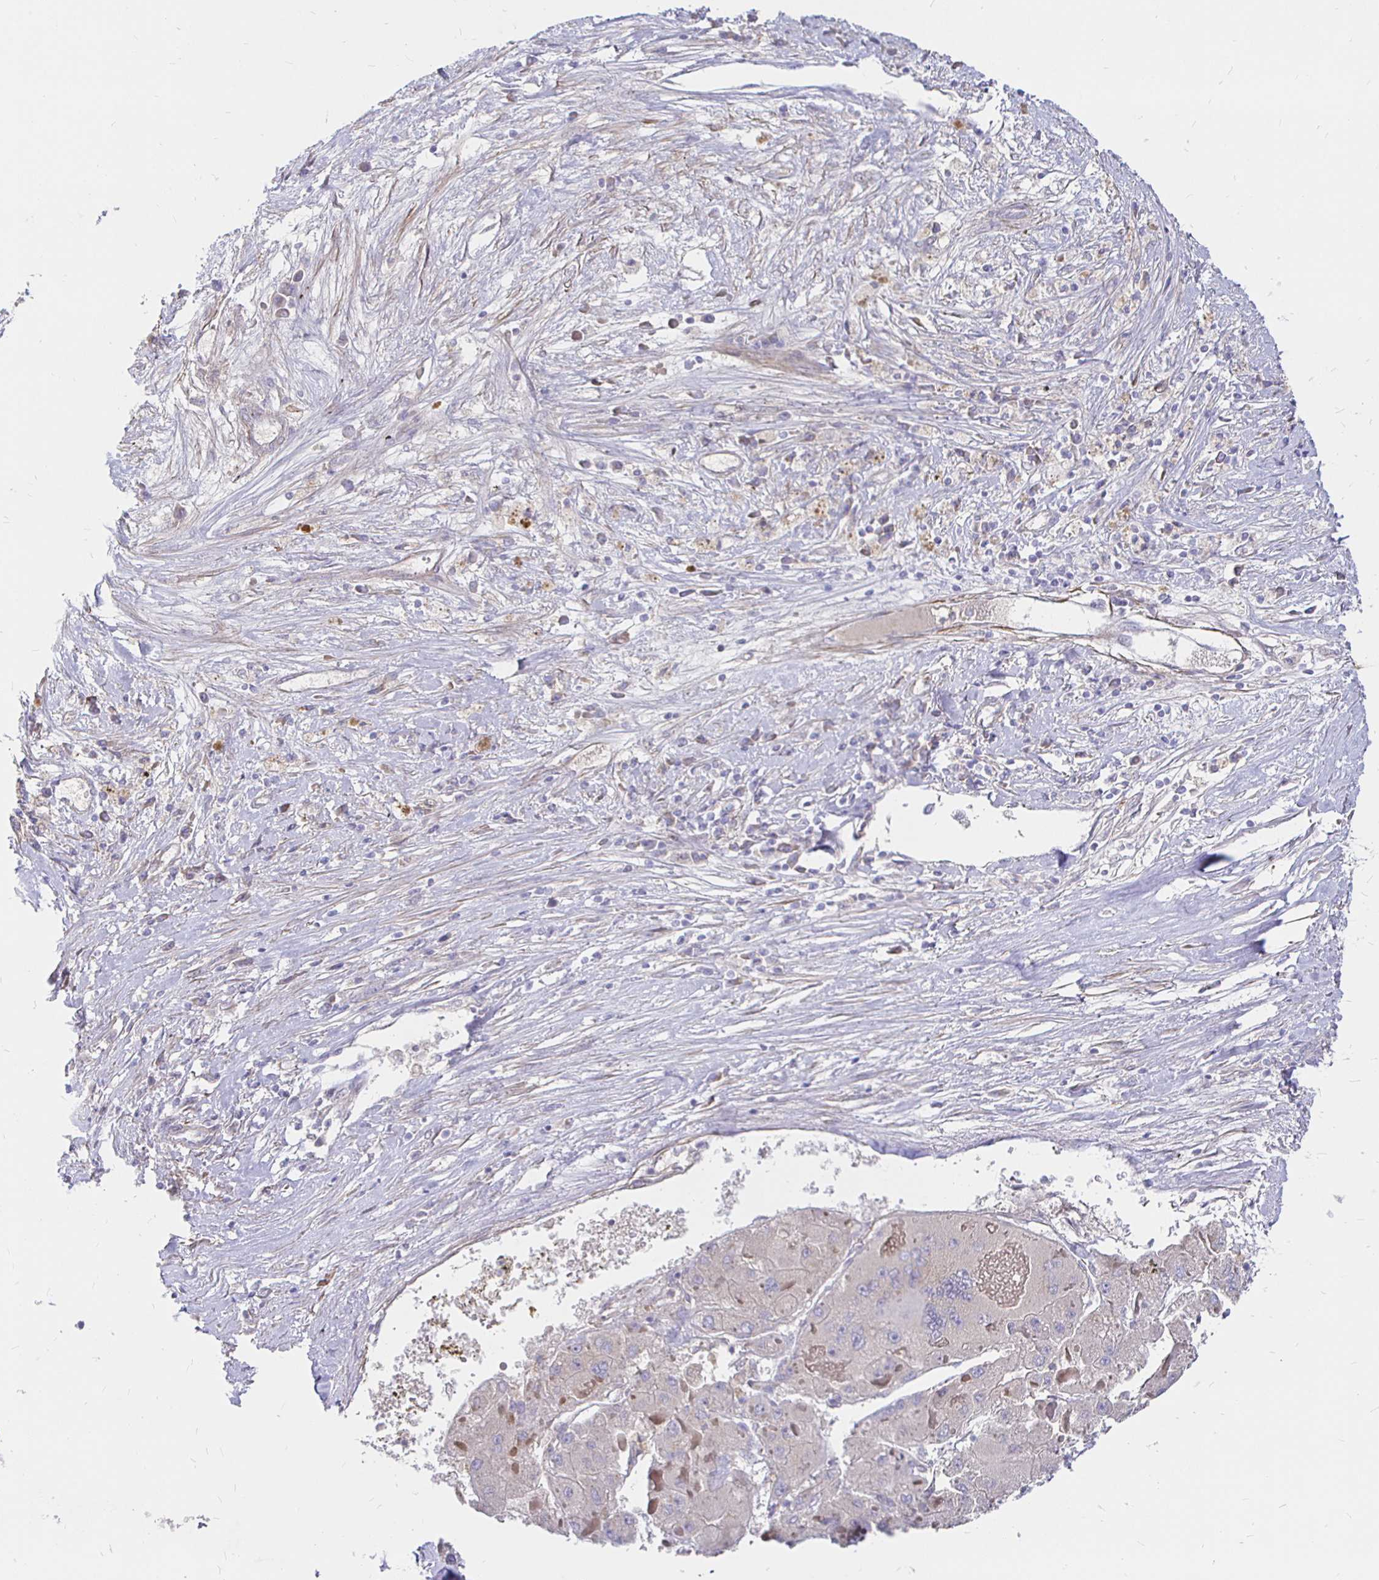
{"staining": {"intensity": "negative", "quantity": "none", "location": "none"}, "tissue": "liver cancer", "cell_type": "Tumor cells", "image_type": "cancer", "snomed": [{"axis": "morphology", "description": "Carcinoma, Hepatocellular, NOS"}, {"axis": "topography", "description": "Liver"}], "caption": "Immunohistochemical staining of human liver cancer (hepatocellular carcinoma) demonstrates no significant expression in tumor cells.", "gene": "PALM2AKAP2", "patient": {"sex": "female", "age": 73}}